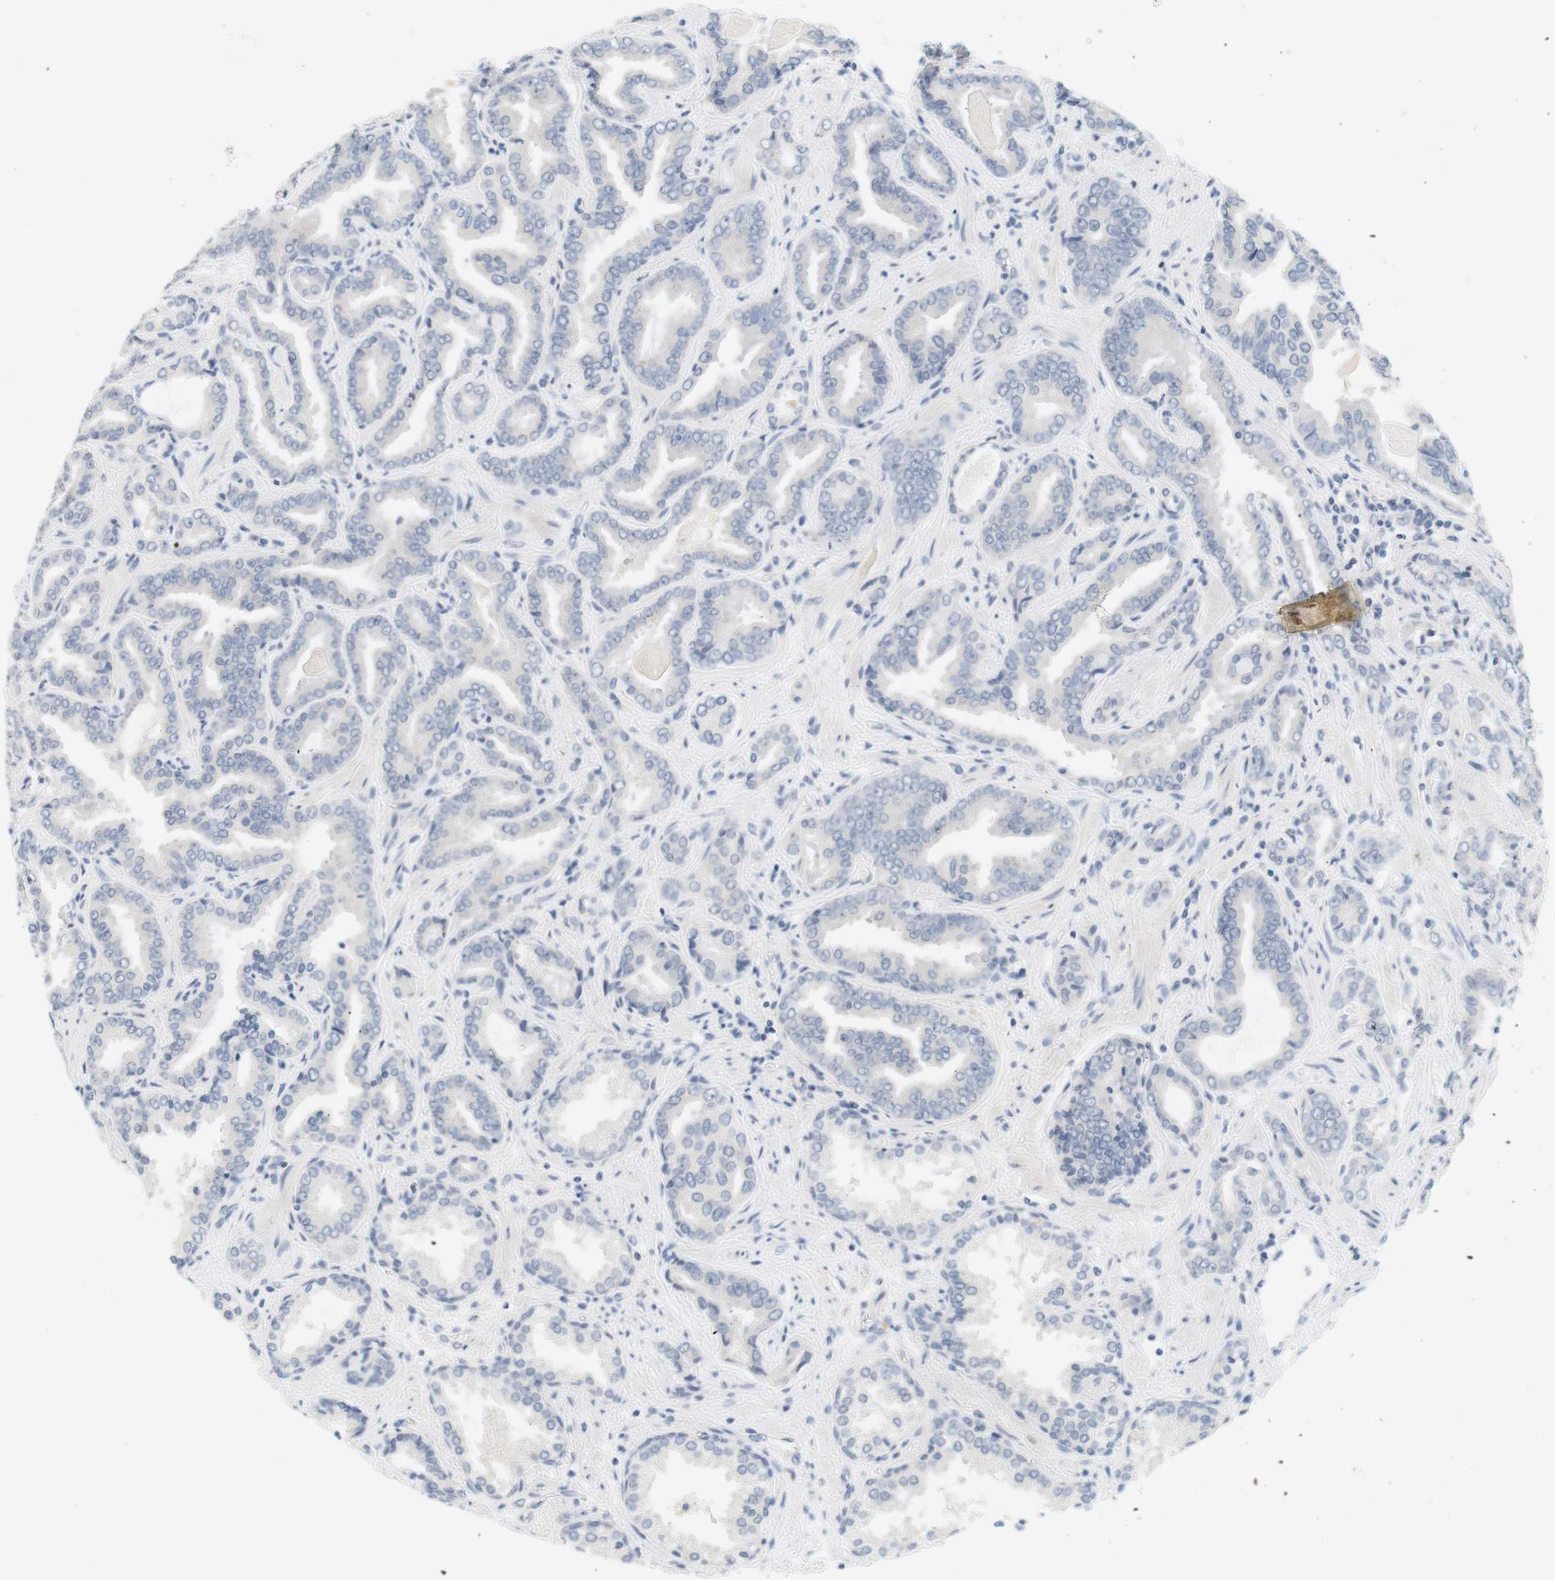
{"staining": {"intensity": "negative", "quantity": "none", "location": "none"}, "tissue": "prostate cancer", "cell_type": "Tumor cells", "image_type": "cancer", "snomed": [{"axis": "morphology", "description": "Adenocarcinoma, Low grade"}, {"axis": "topography", "description": "Prostate"}], "caption": "This is an immunohistochemistry (IHC) image of human prostate adenocarcinoma (low-grade). There is no positivity in tumor cells.", "gene": "OPRM1", "patient": {"sex": "male", "age": 60}}